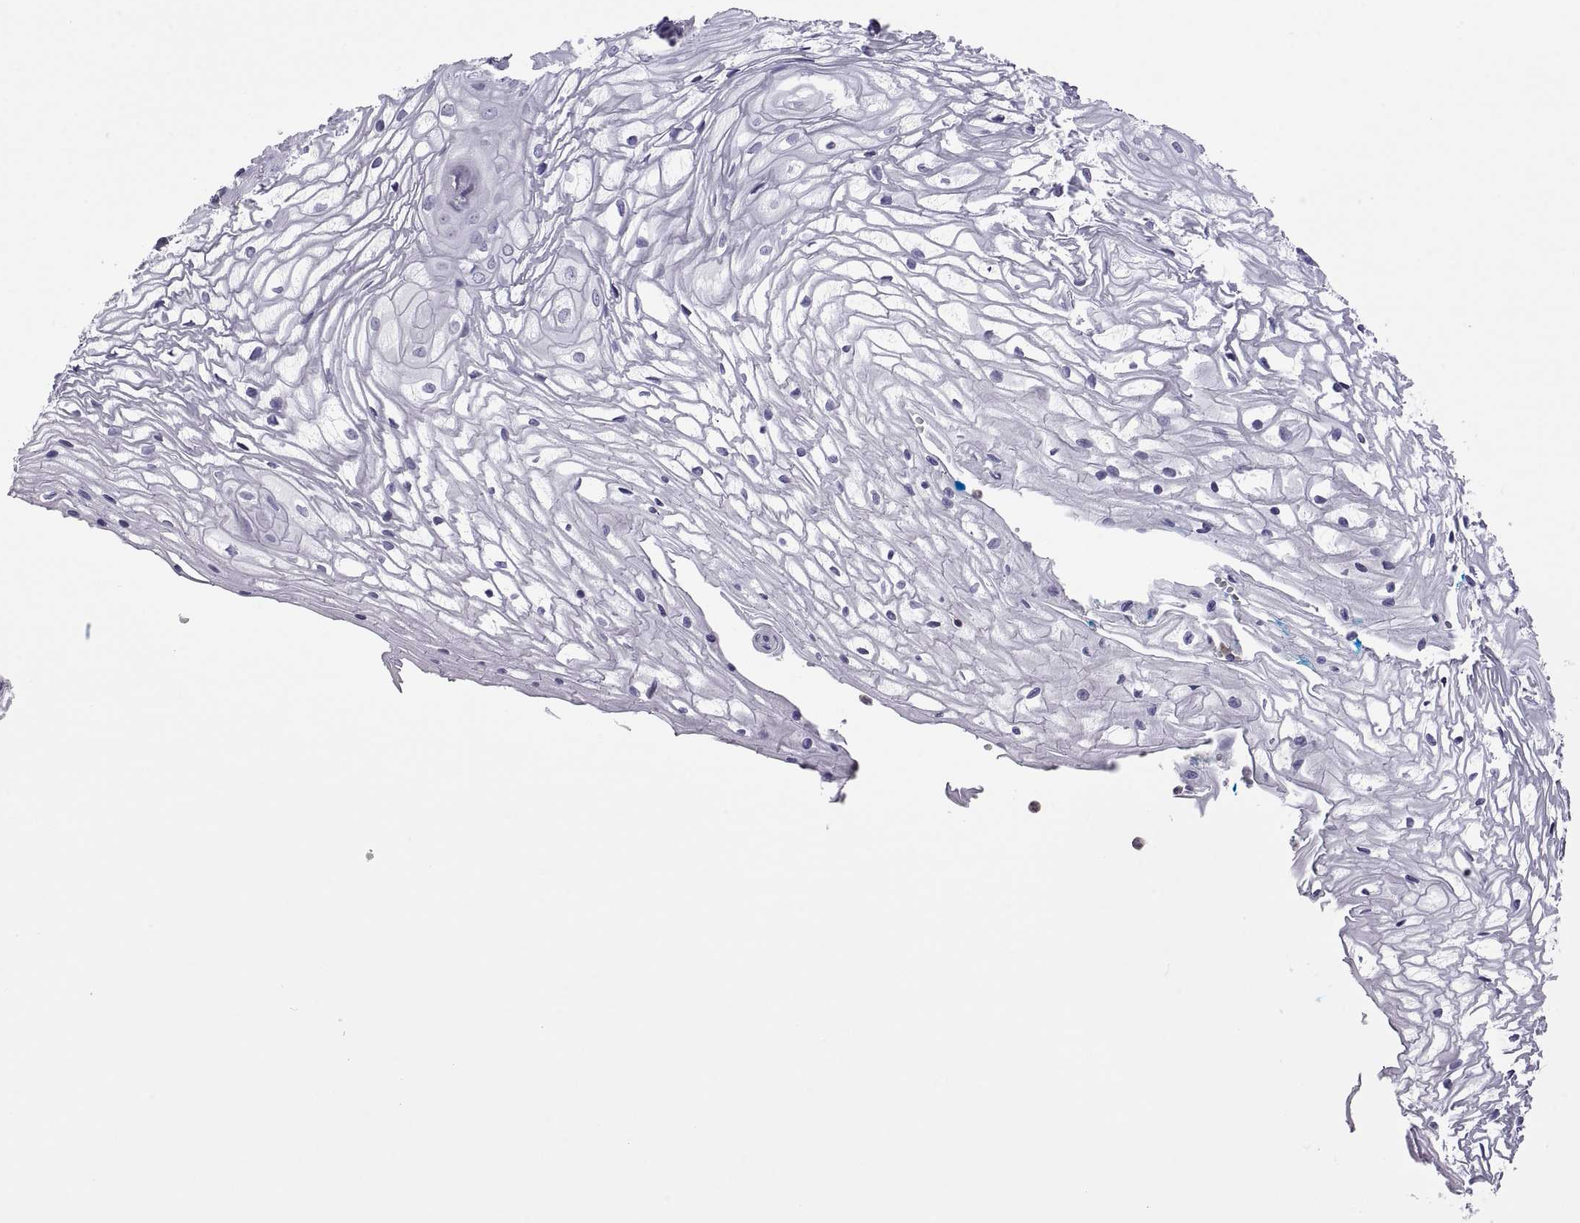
{"staining": {"intensity": "negative", "quantity": "none", "location": "none"}, "tissue": "vagina", "cell_type": "Squamous epithelial cells", "image_type": "normal", "snomed": [{"axis": "morphology", "description": "Normal tissue, NOS"}, {"axis": "topography", "description": "Vagina"}], "caption": "IHC image of unremarkable human vagina stained for a protein (brown), which shows no positivity in squamous epithelial cells.", "gene": "RGS19", "patient": {"sex": "female", "age": 34}}